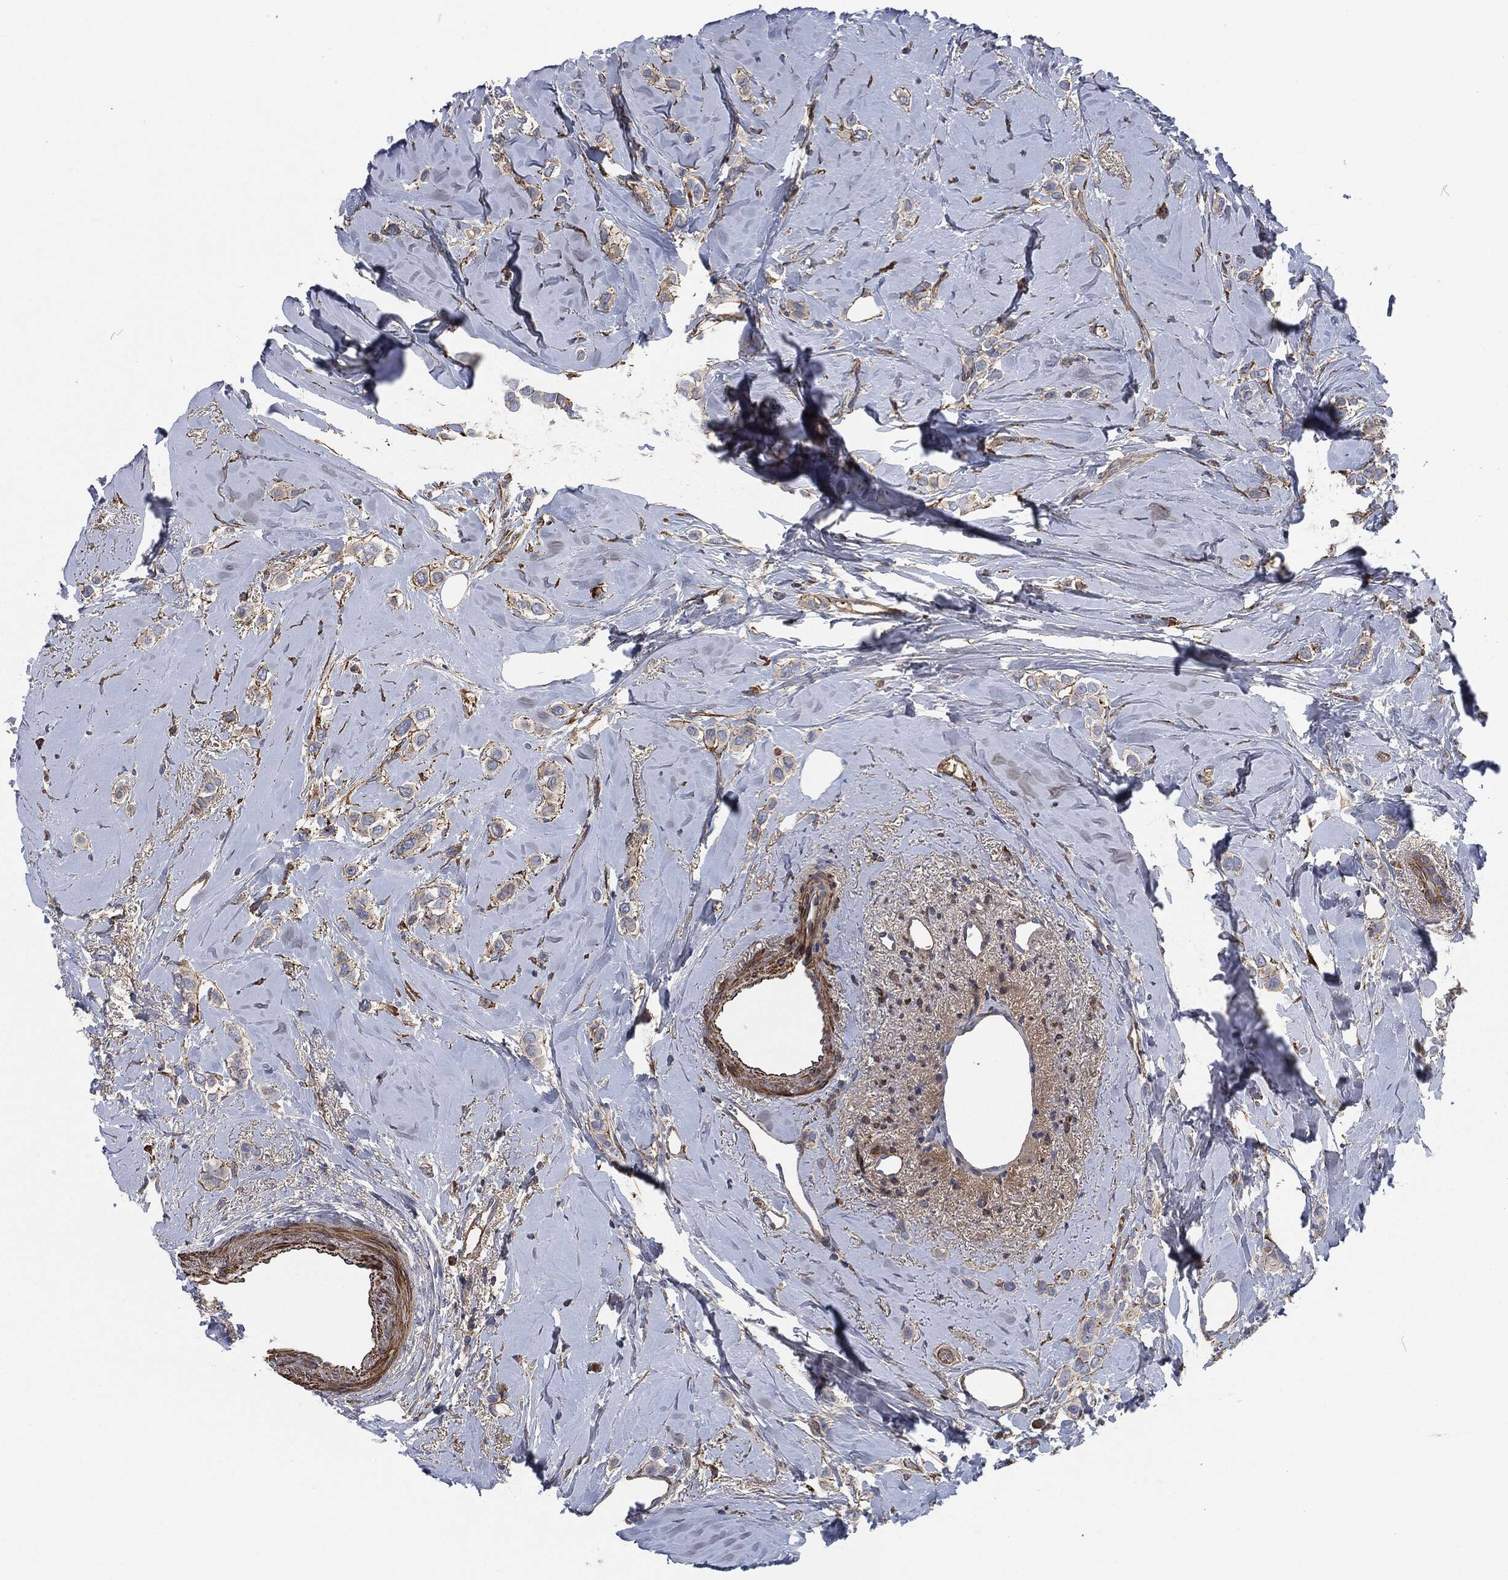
{"staining": {"intensity": "strong", "quantity": "<25%", "location": "cytoplasmic/membranous"}, "tissue": "breast cancer", "cell_type": "Tumor cells", "image_type": "cancer", "snomed": [{"axis": "morphology", "description": "Lobular carcinoma"}, {"axis": "topography", "description": "Breast"}], "caption": "Breast lobular carcinoma was stained to show a protein in brown. There is medium levels of strong cytoplasmic/membranous positivity in approximately <25% of tumor cells.", "gene": "LGALS9", "patient": {"sex": "female", "age": 66}}